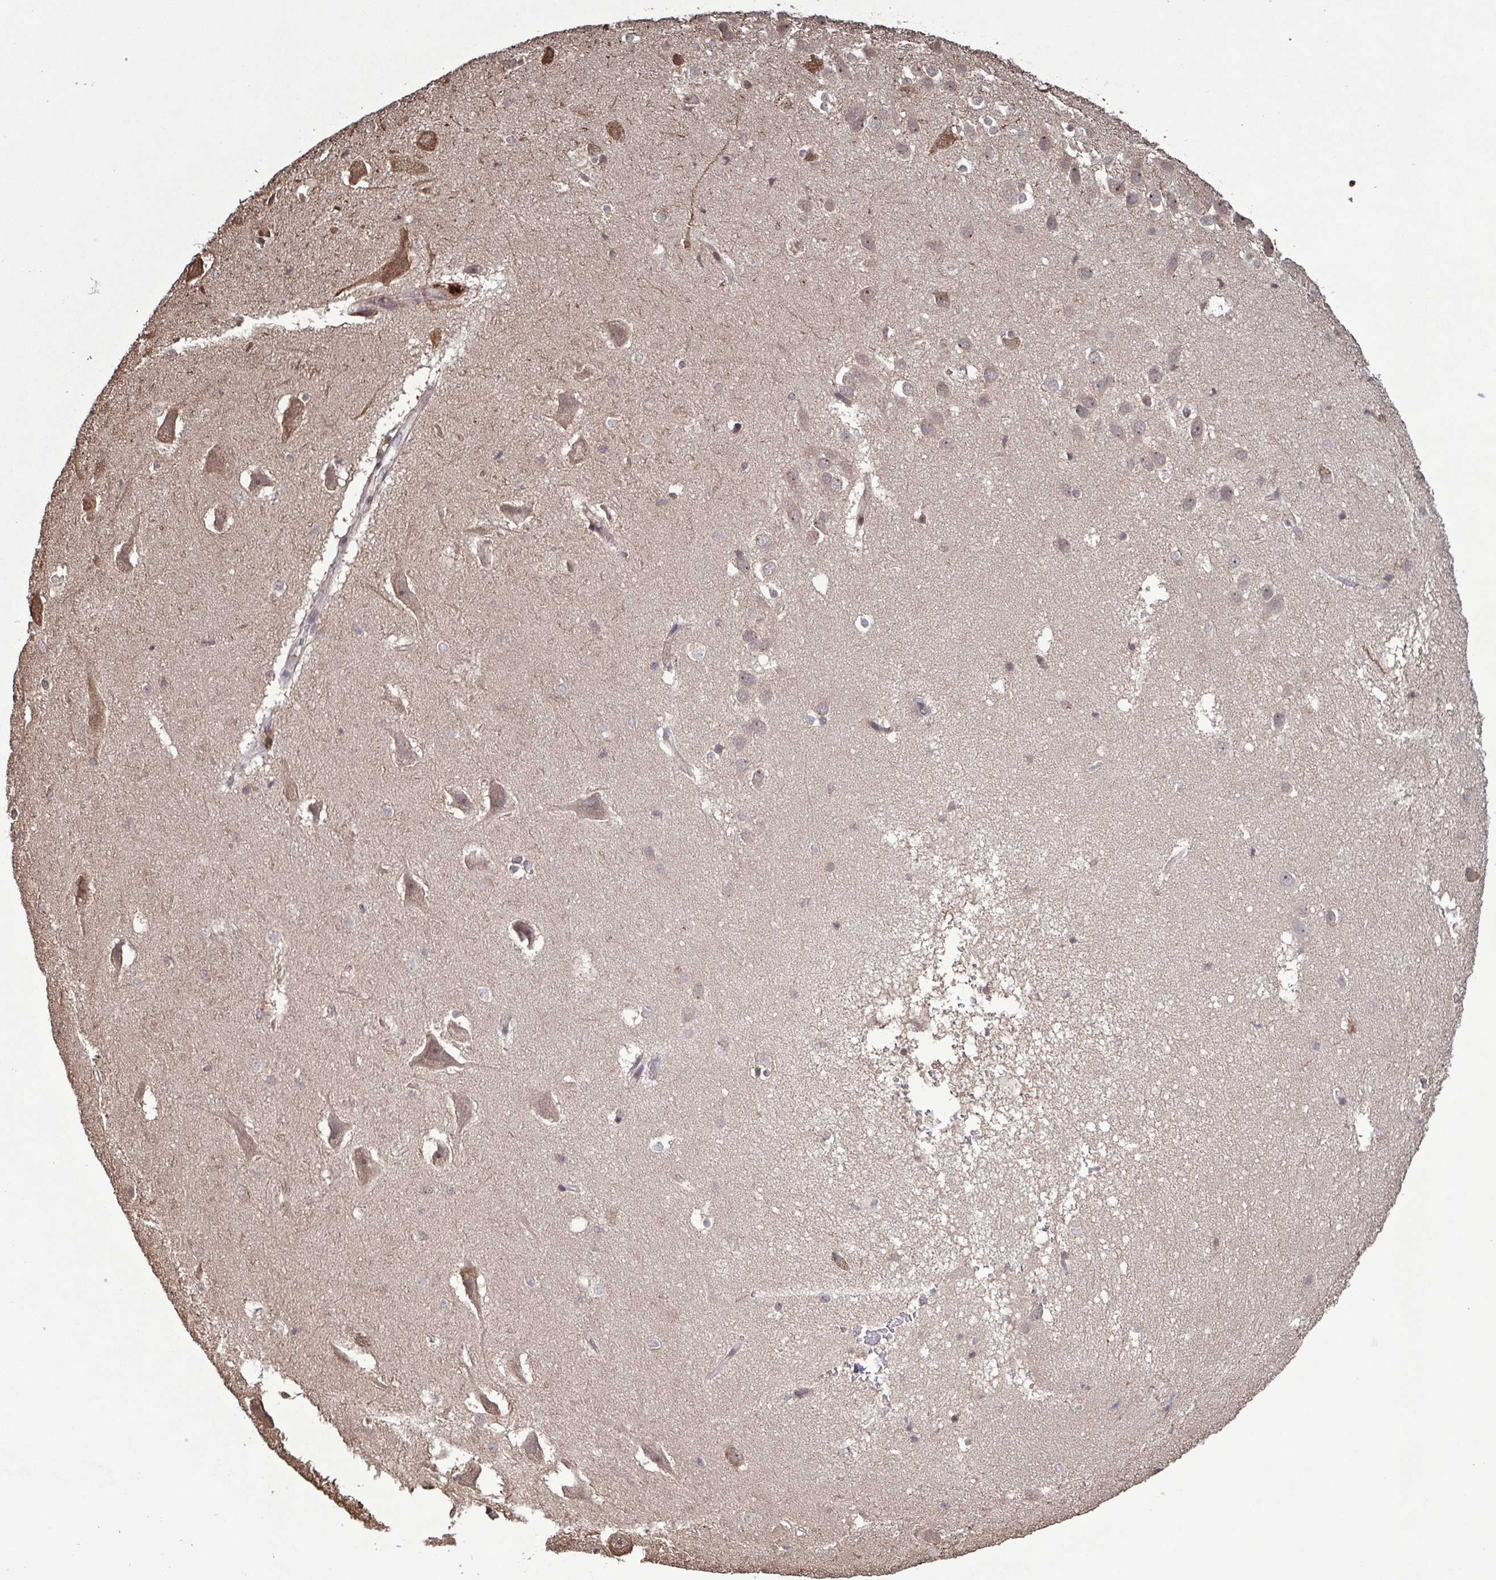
{"staining": {"intensity": "negative", "quantity": "none", "location": "none"}, "tissue": "hippocampus", "cell_type": "Glial cells", "image_type": "normal", "snomed": [{"axis": "morphology", "description": "Normal tissue, NOS"}, {"axis": "topography", "description": "Hippocampus"}], "caption": "Immunohistochemical staining of unremarkable hippocampus displays no significant expression in glial cells.", "gene": "ZNF200", "patient": {"sex": "male", "age": 26}}